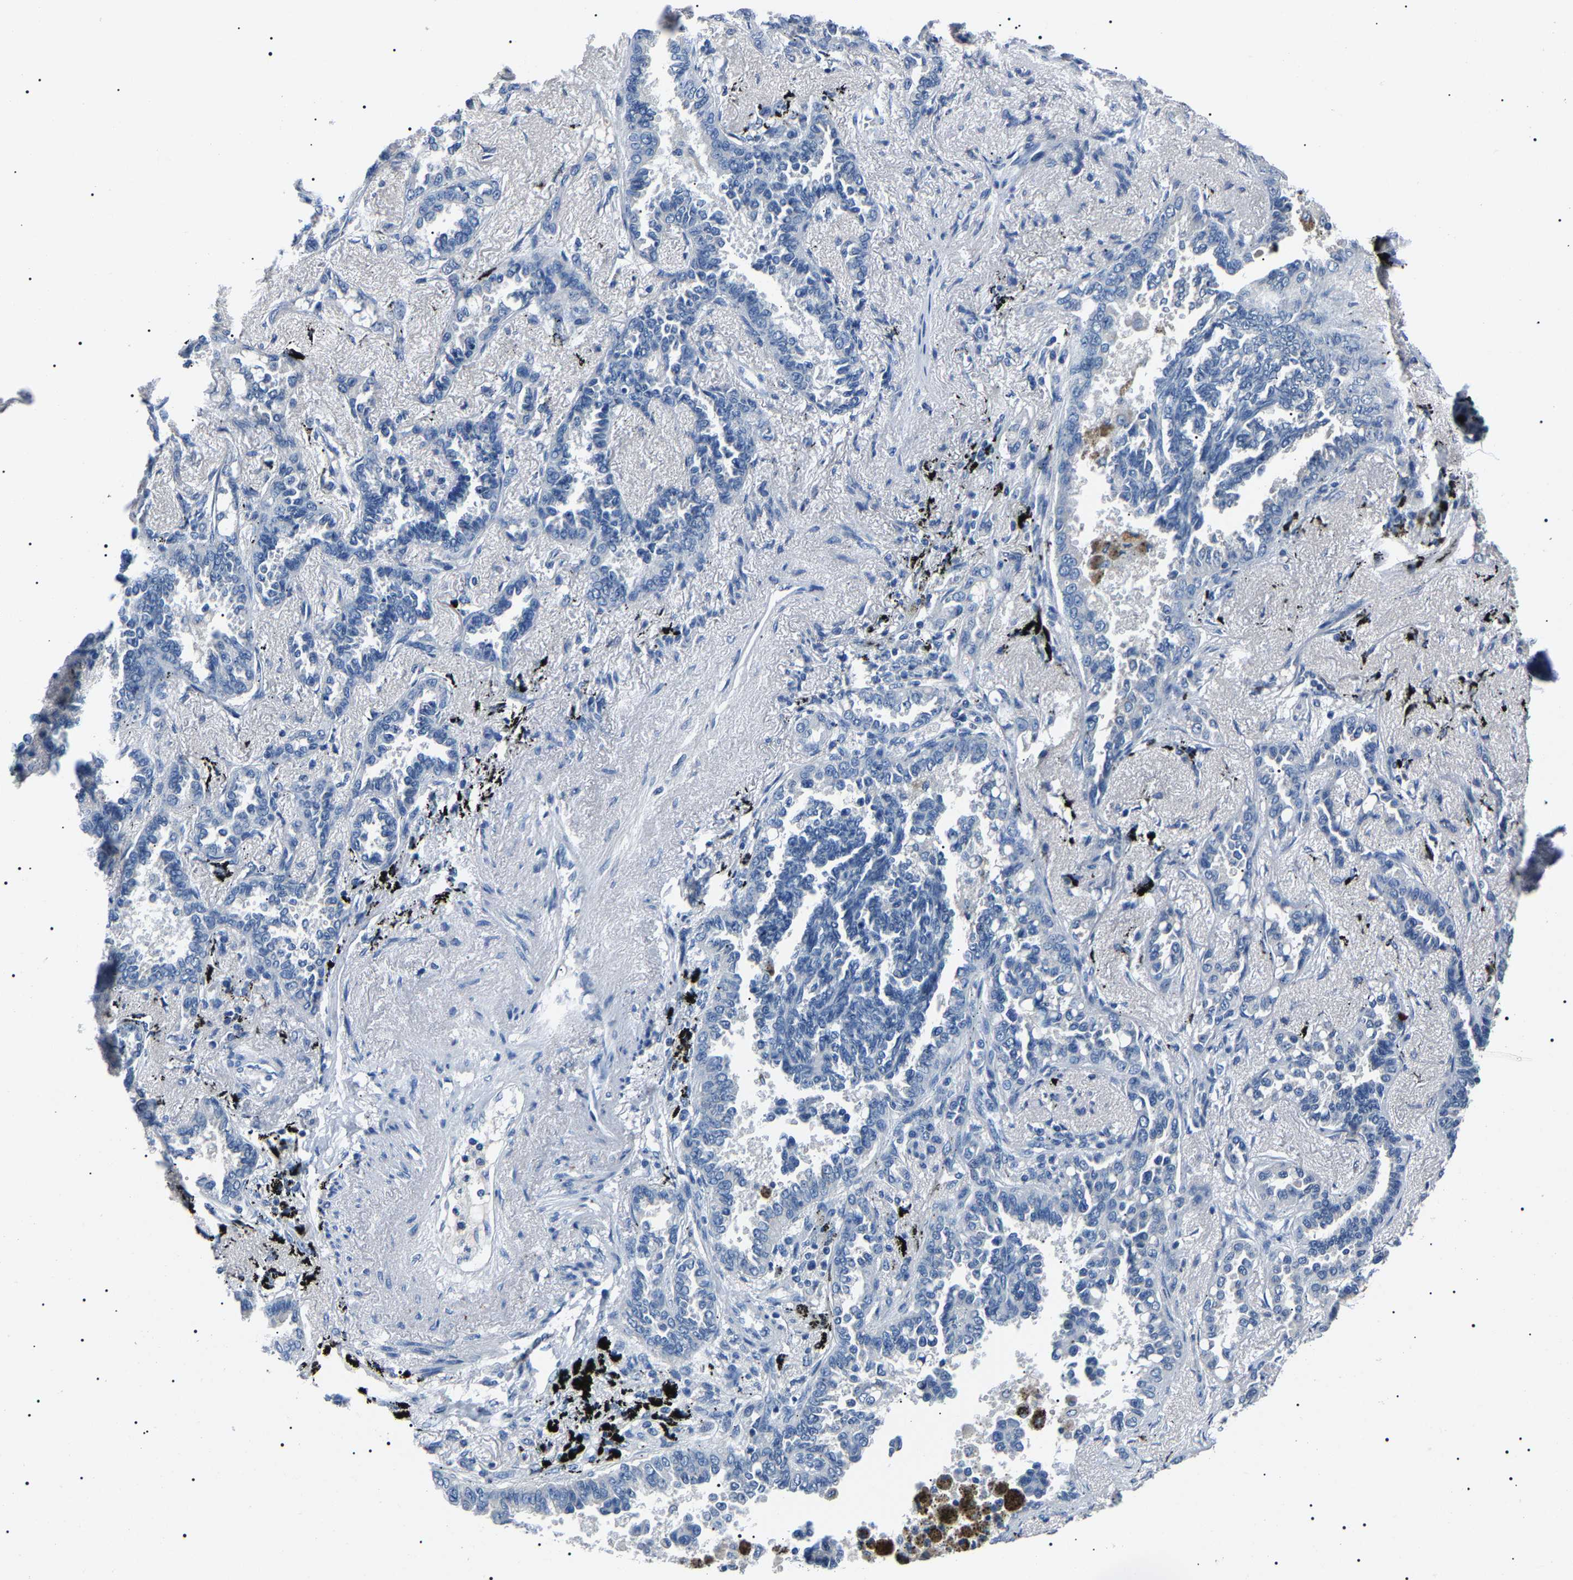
{"staining": {"intensity": "negative", "quantity": "none", "location": "none"}, "tissue": "lung cancer", "cell_type": "Tumor cells", "image_type": "cancer", "snomed": [{"axis": "morphology", "description": "Adenocarcinoma, NOS"}, {"axis": "topography", "description": "Lung"}], "caption": "Lung adenocarcinoma was stained to show a protein in brown. There is no significant expression in tumor cells. Brightfield microscopy of immunohistochemistry stained with DAB (brown) and hematoxylin (blue), captured at high magnification.", "gene": "KLK15", "patient": {"sex": "male", "age": 59}}